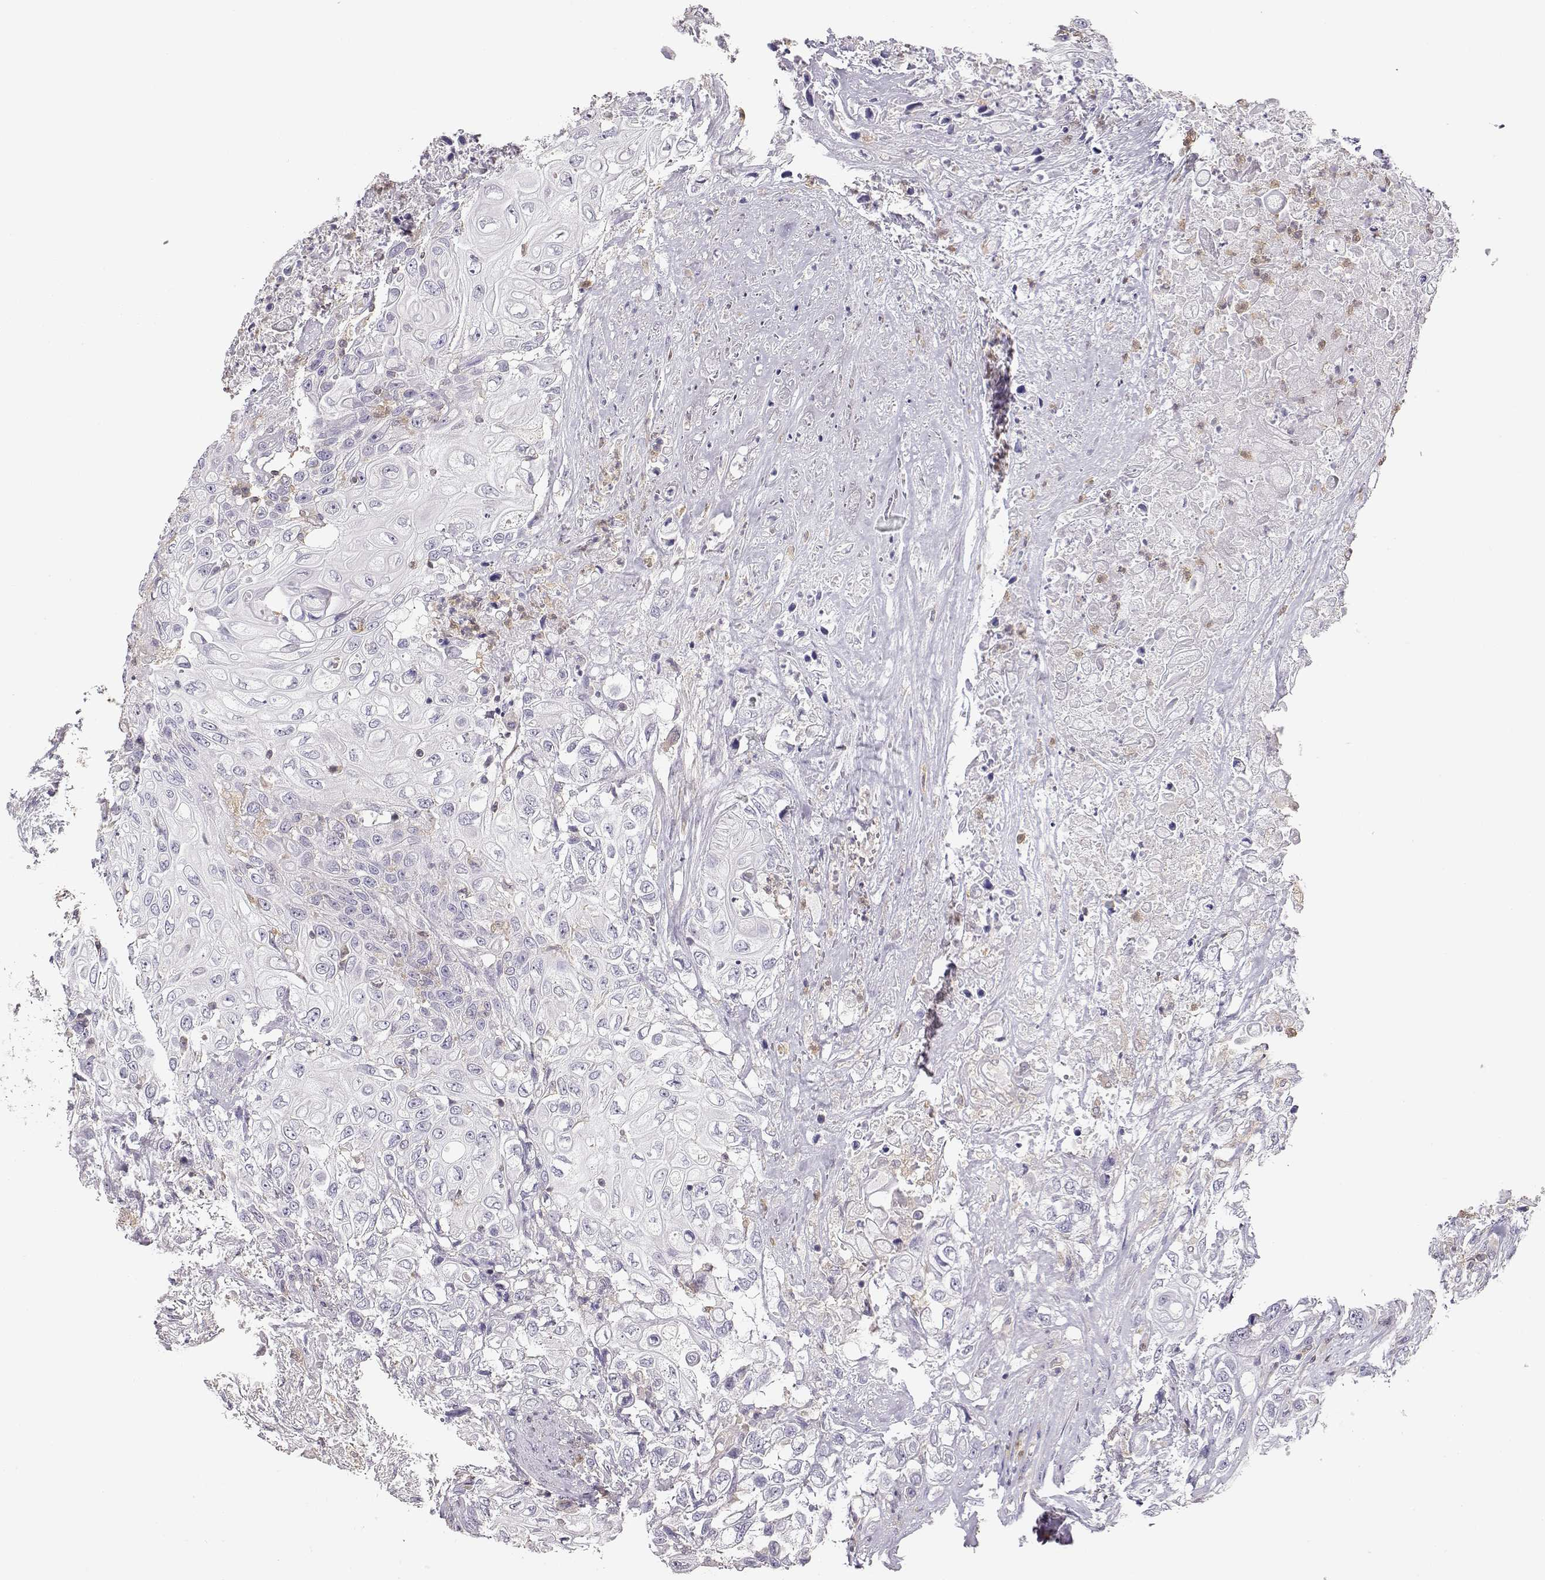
{"staining": {"intensity": "negative", "quantity": "none", "location": "none"}, "tissue": "urothelial cancer", "cell_type": "Tumor cells", "image_type": "cancer", "snomed": [{"axis": "morphology", "description": "Urothelial carcinoma, High grade"}, {"axis": "topography", "description": "Urinary bladder"}], "caption": "A photomicrograph of human urothelial cancer is negative for staining in tumor cells.", "gene": "VAV1", "patient": {"sex": "female", "age": 56}}